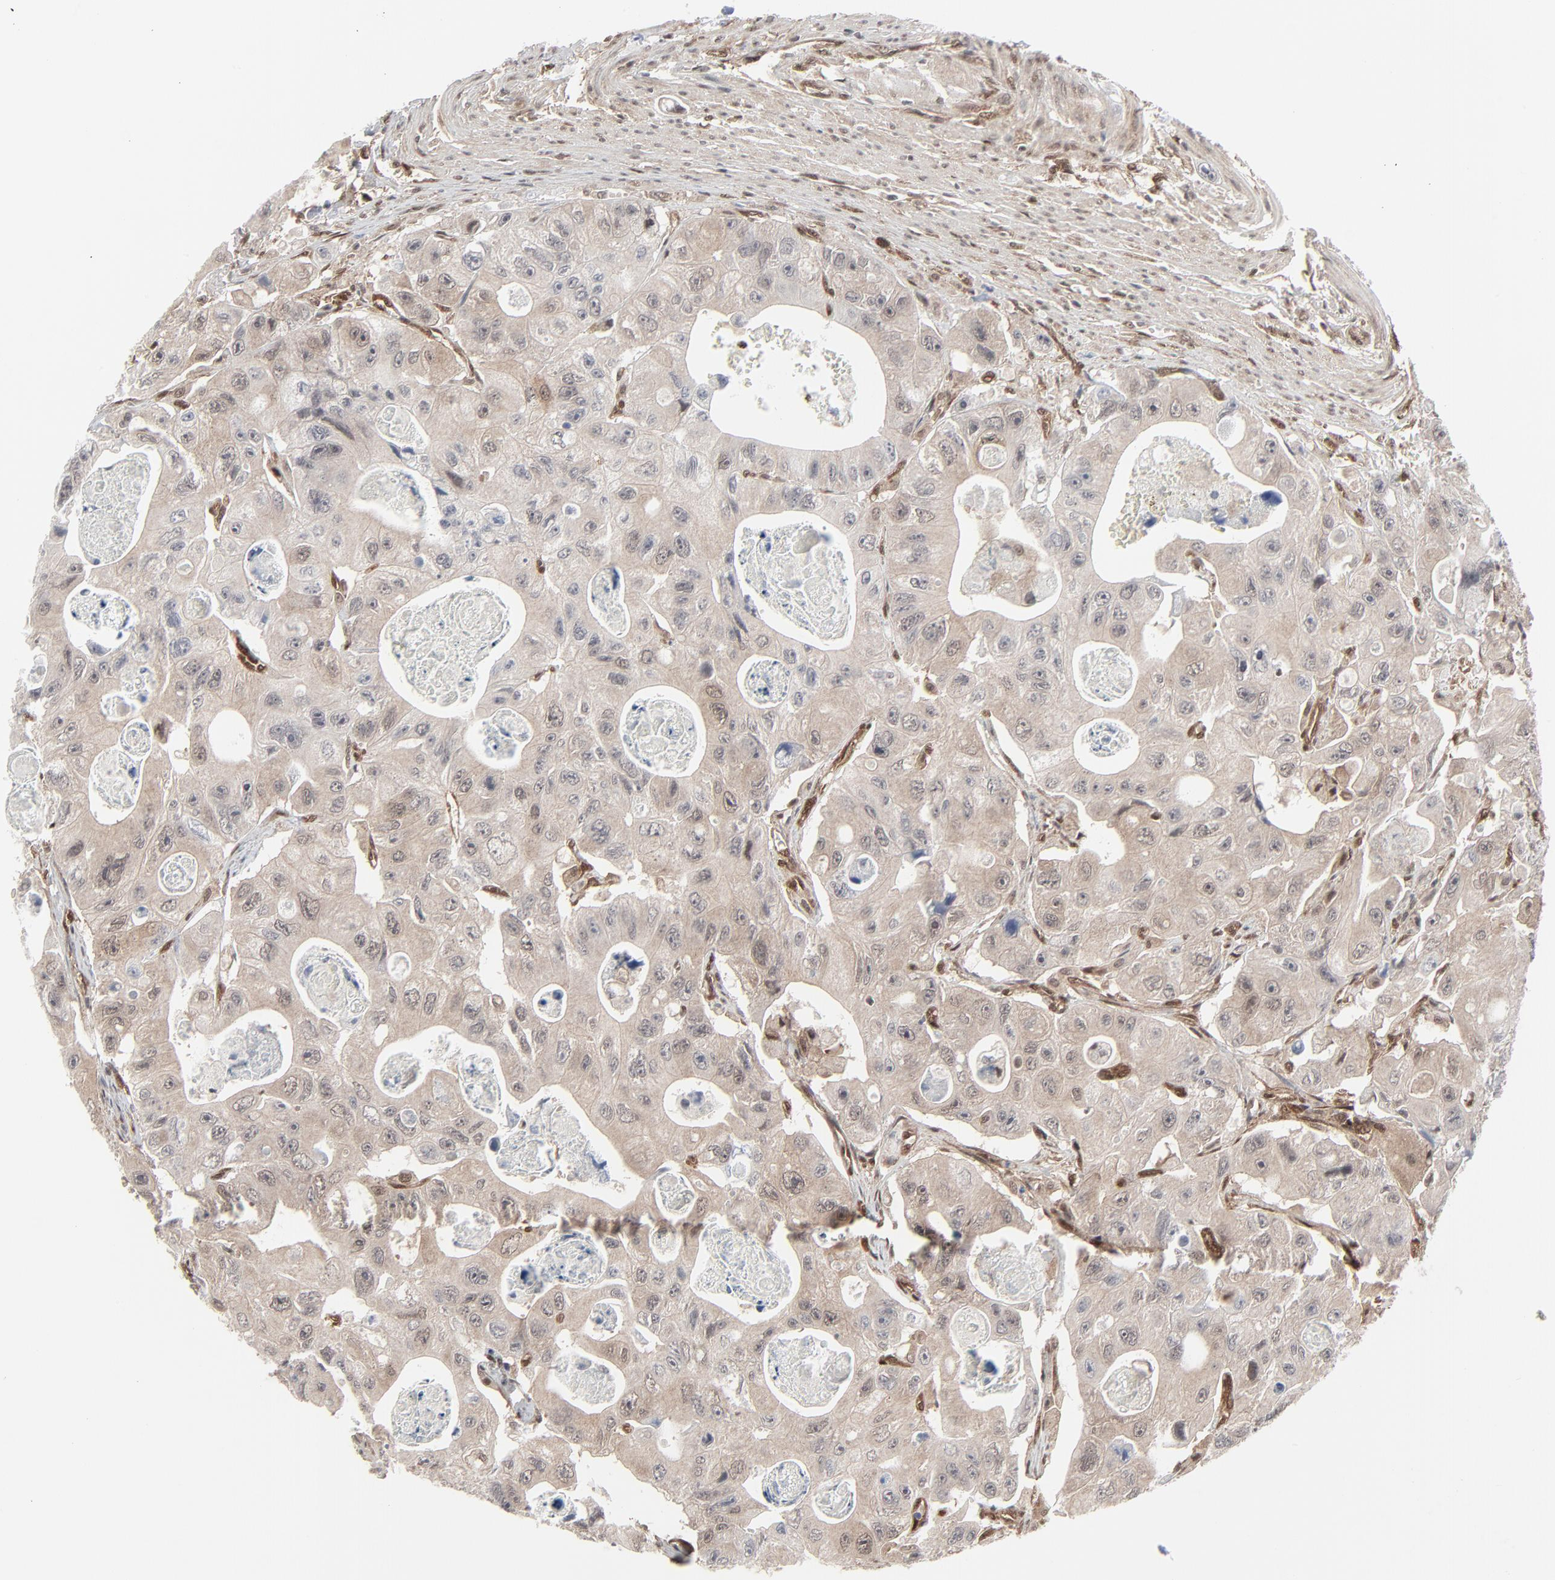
{"staining": {"intensity": "weak", "quantity": "<25%", "location": "cytoplasmic/membranous"}, "tissue": "colorectal cancer", "cell_type": "Tumor cells", "image_type": "cancer", "snomed": [{"axis": "morphology", "description": "Adenocarcinoma, NOS"}, {"axis": "topography", "description": "Colon"}], "caption": "An immunohistochemistry photomicrograph of adenocarcinoma (colorectal) is shown. There is no staining in tumor cells of adenocarcinoma (colorectal). (DAB (3,3'-diaminobenzidine) IHC visualized using brightfield microscopy, high magnification).", "gene": "AKT1", "patient": {"sex": "female", "age": 46}}